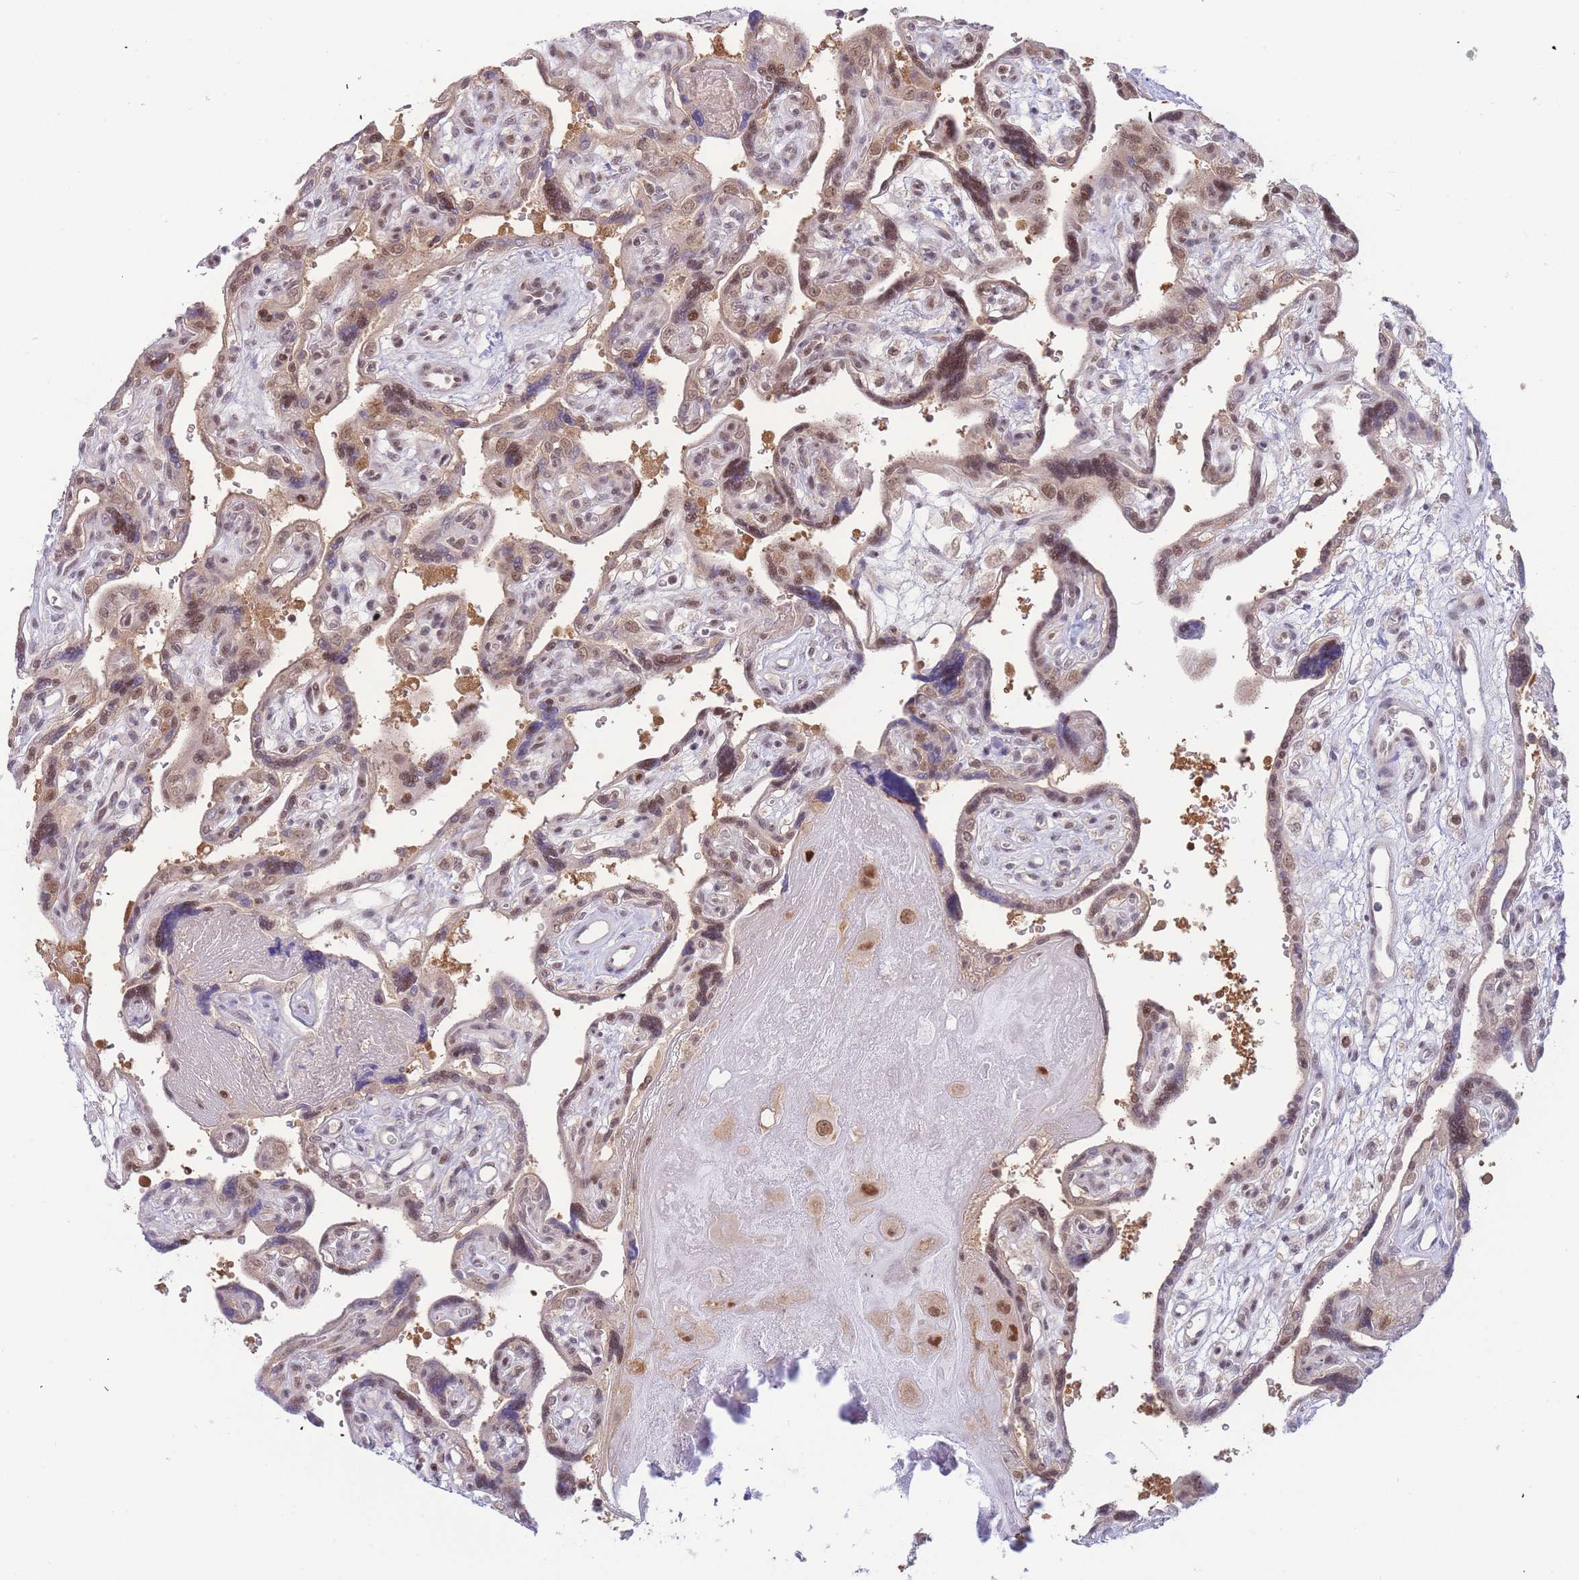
{"staining": {"intensity": "strong", "quantity": "25%-75%", "location": "nuclear"}, "tissue": "placenta", "cell_type": "Trophoblastic cells", "image_type": "normal", "snomed": [{"axis": "morphology", "description": "Normal tissue, NOS"}, {"axis": "topography", "description": "Placenta"}], "caption": "An immunohistochemistry (IHC) photomicrograph of unremarkable tissue is shown. Protein staining in brown highlights strong nuclear positivity in placenta within trophoblastic cells.", "gene": "DEAF1", "patient": {"sex": "female", "age": 39}}